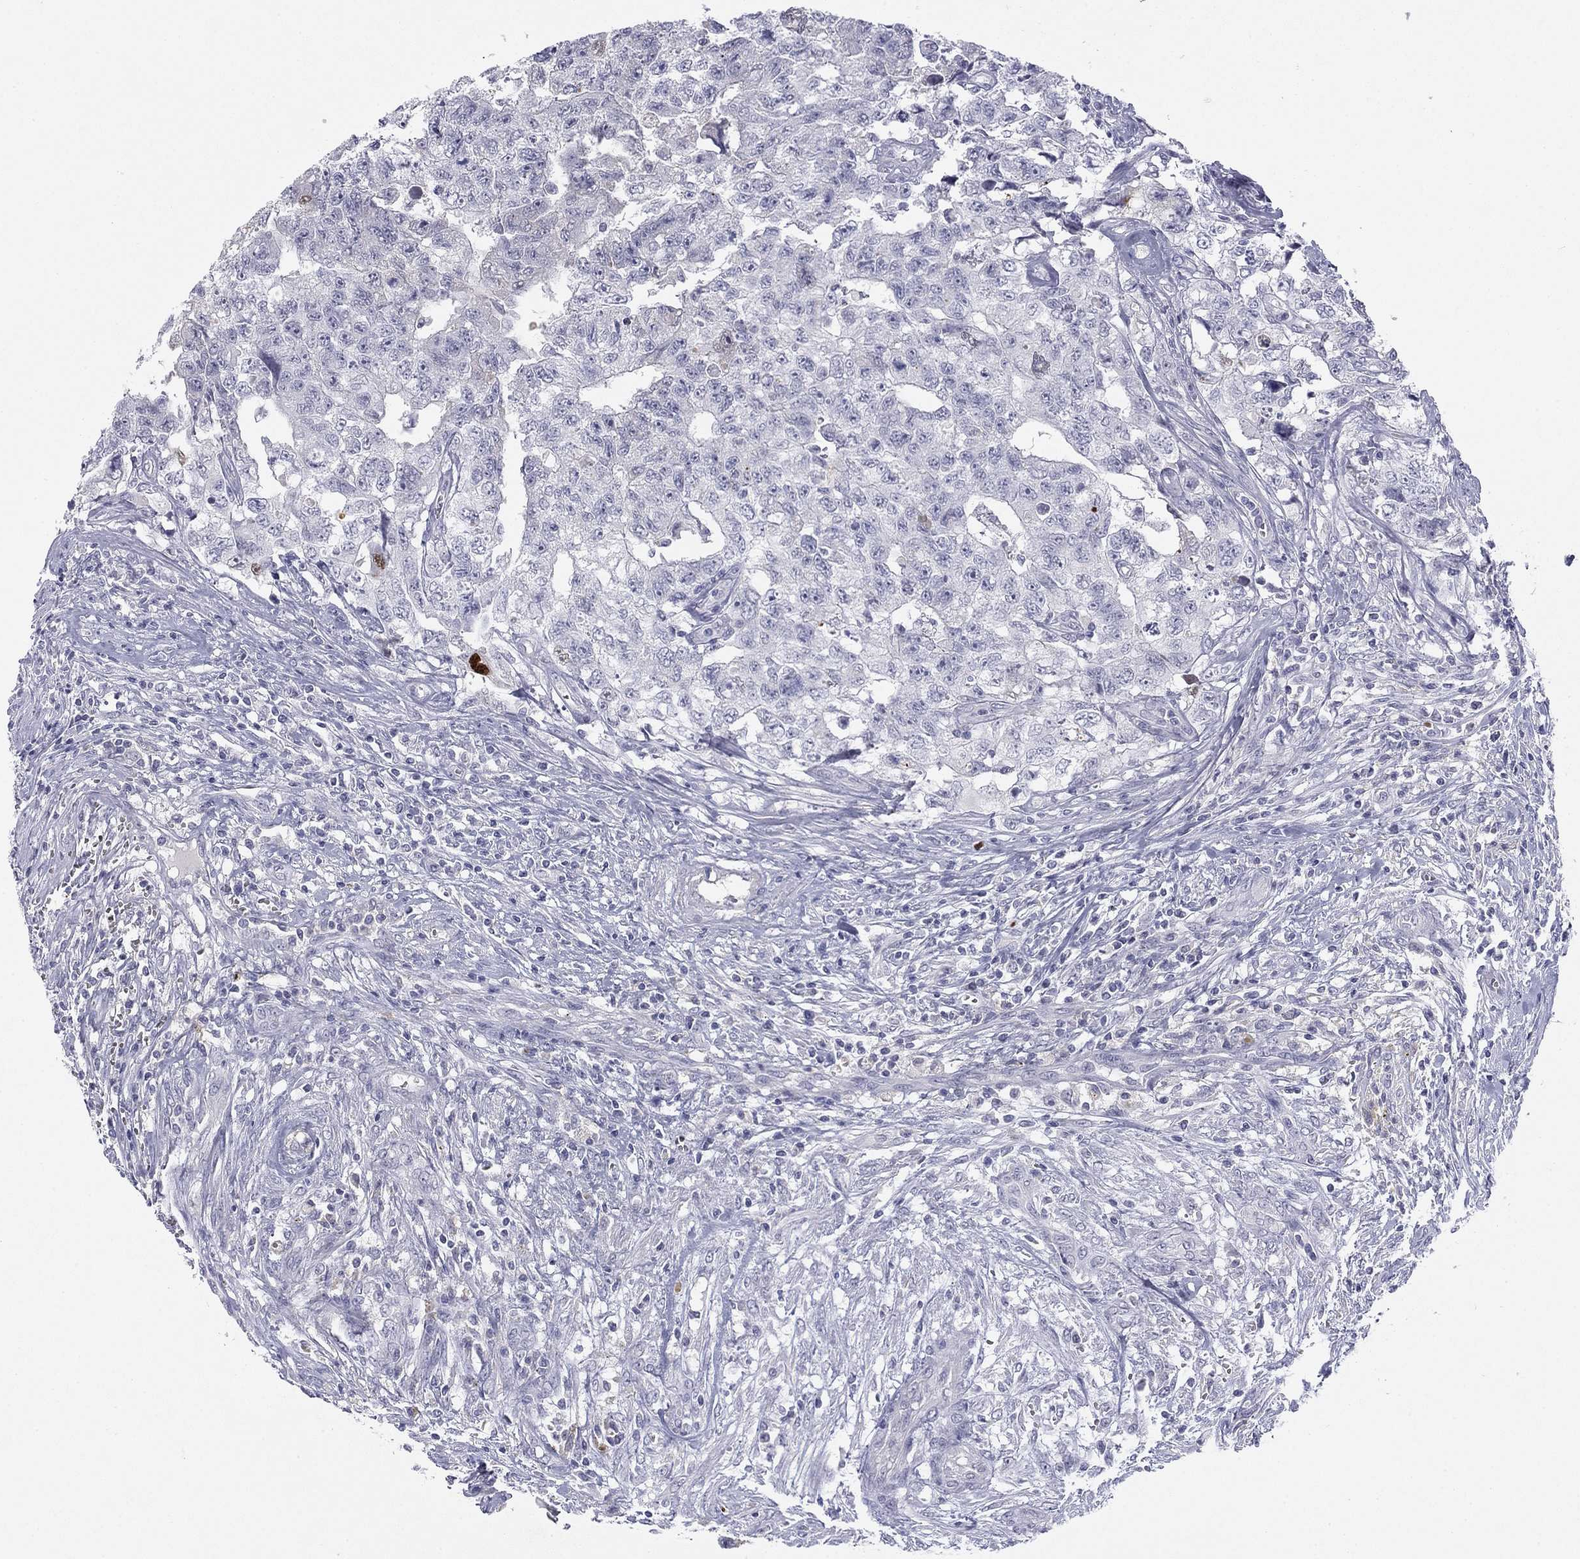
{"staining": {"intensity": "negative", "quantity": "none", "location": "none"}, "tissue": "testis cancer", "cell_type": "Tumor cells", "image_type": "cancer", "snomed": [{"axis": "morphology", "description": "Carcinoma, Embryonal, NOS"}, {"axis": "topography", "description": "Testis"}], "caption": "An IHC histopathology image of embryonal carcinoma (testis) is shown. There is no staining in tumor cells of embryonal carcinoma (testis).", "gene": "TFAP2B", "patient": {"sex": "male", "age": 24}}